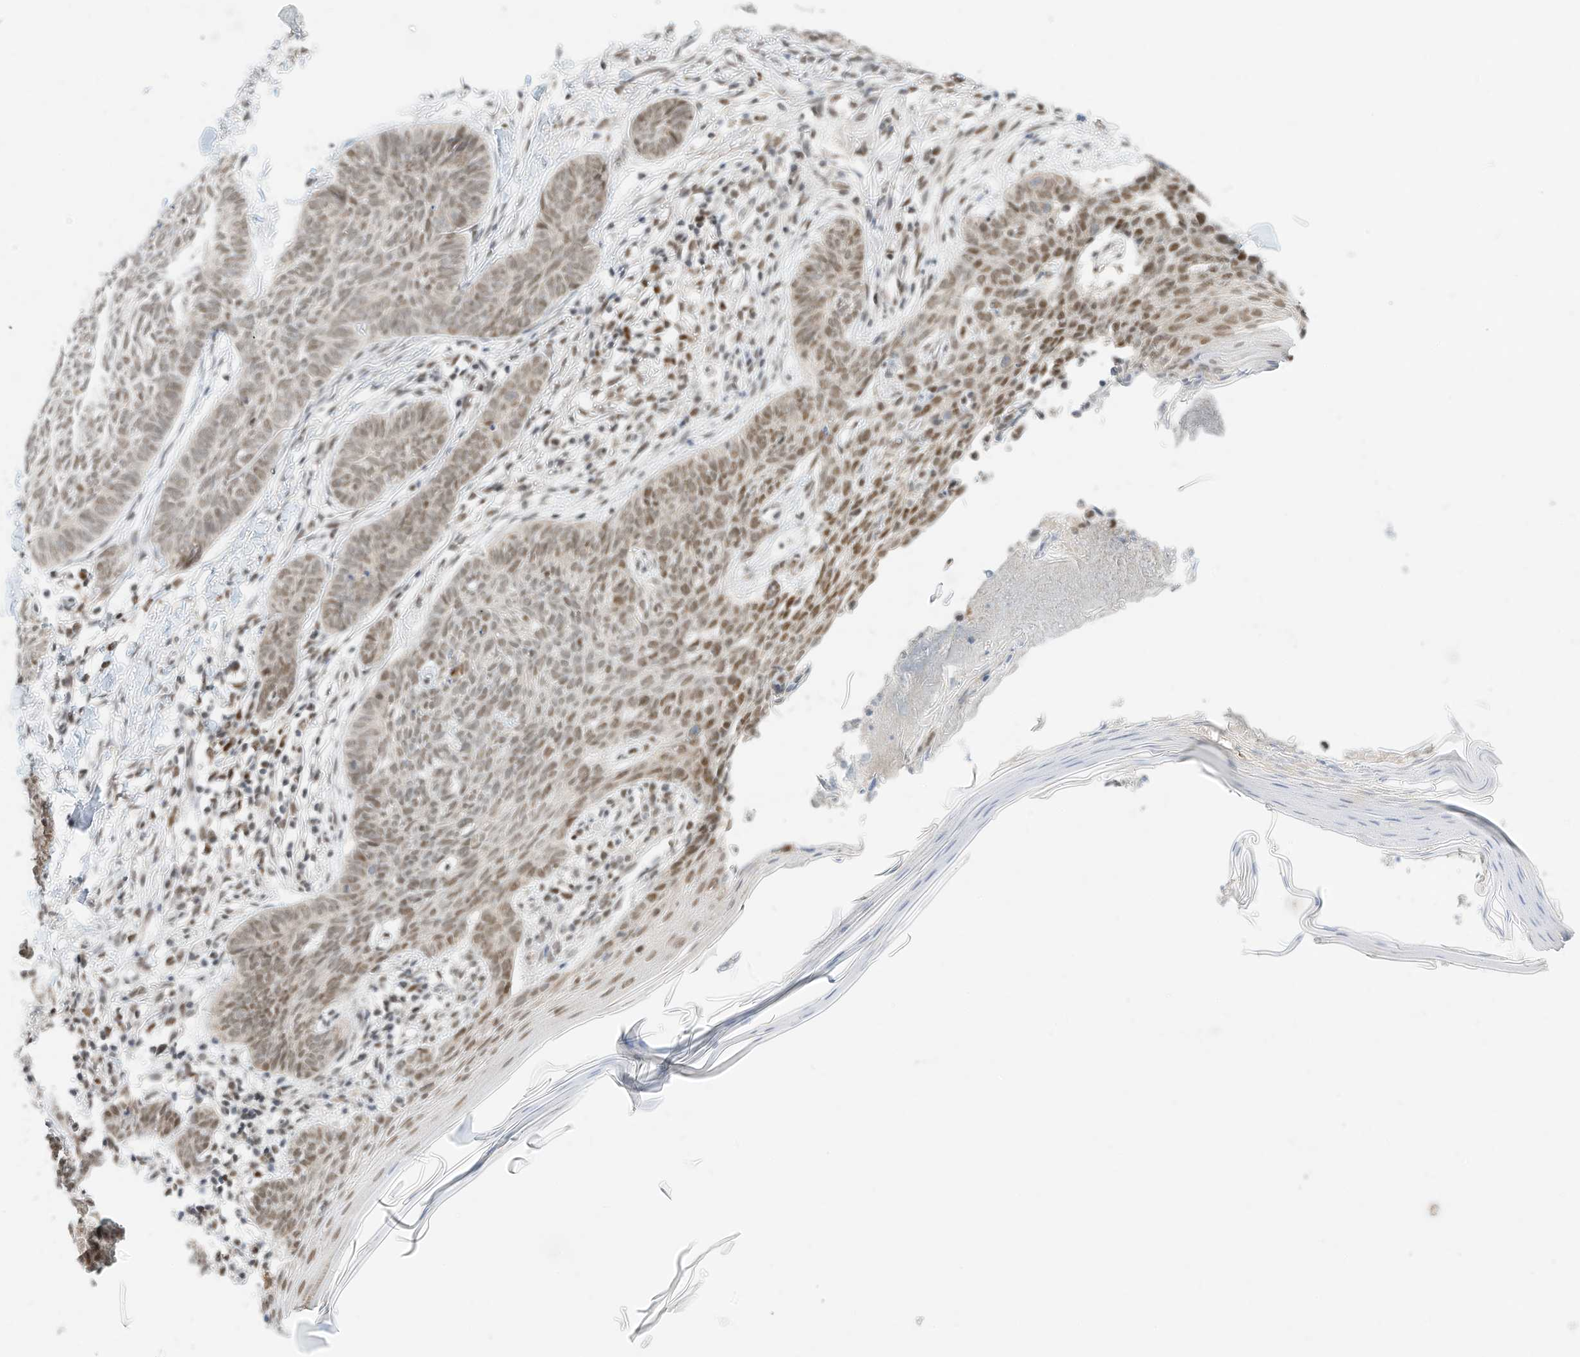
{"staining": {"intensity": "weak", "quantity": ">75%", "location": "nuclear"}, "tissue": "skin cancer", "cell_type": "Tumor cells", "image_type": "cancer", "snomed": [{"axis": "morphology", "description": "Normal tissue, NOS"}, {"axis": "morphology", "description": "Basal cell carcinoma"}, {"axis": "topography", "description": "Skin"}], "caption": "There is low levels of weak nuclear expression in tumor cells of skin cancer, as demonstrated by immunohistochemical staining (brown color).", "gene": "OGT", "patient": {"sex": "male", "age": 50}}